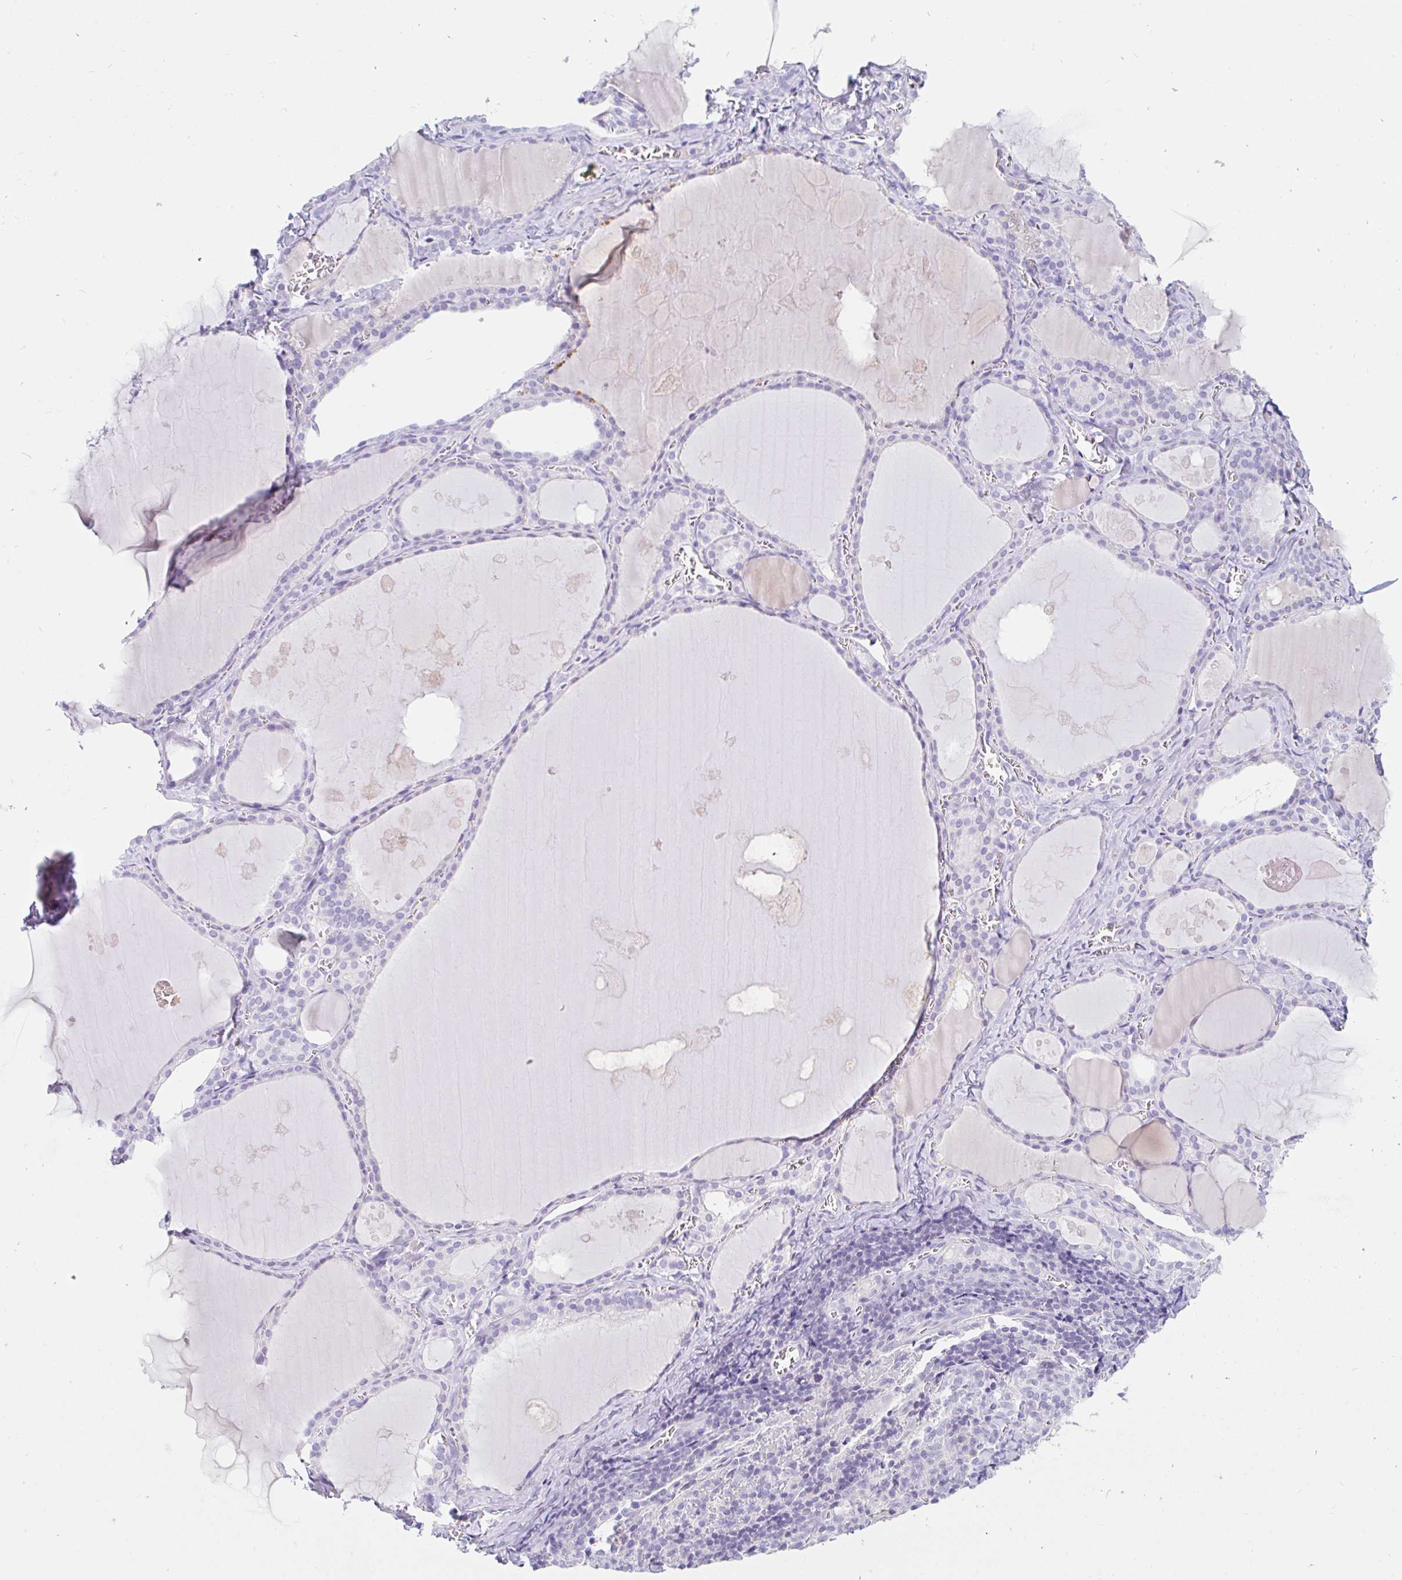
{"staining": {"intensity": "negative", "quantity": "none", "location": "none"}, "tissue": "thyroid gland", "cell_type": "Glandular cells", "image_type": "normal", "snomed": [{"axis": "morphology", "description": "Normal tissue, NOS"}, {"axis": "topography", "description": "Thyroid gland"}], "caption": "Immunohistochemistry image of normal thyroid gland stained for a protein (brown), which demonstrates no staining in glandular cells. (DAB (3,3'-diaminobenzidine) immunohistochemistry with hematoxylin counter stain).", "gene": "TEX44", "patient": {"sex": "male", "age": 56}}